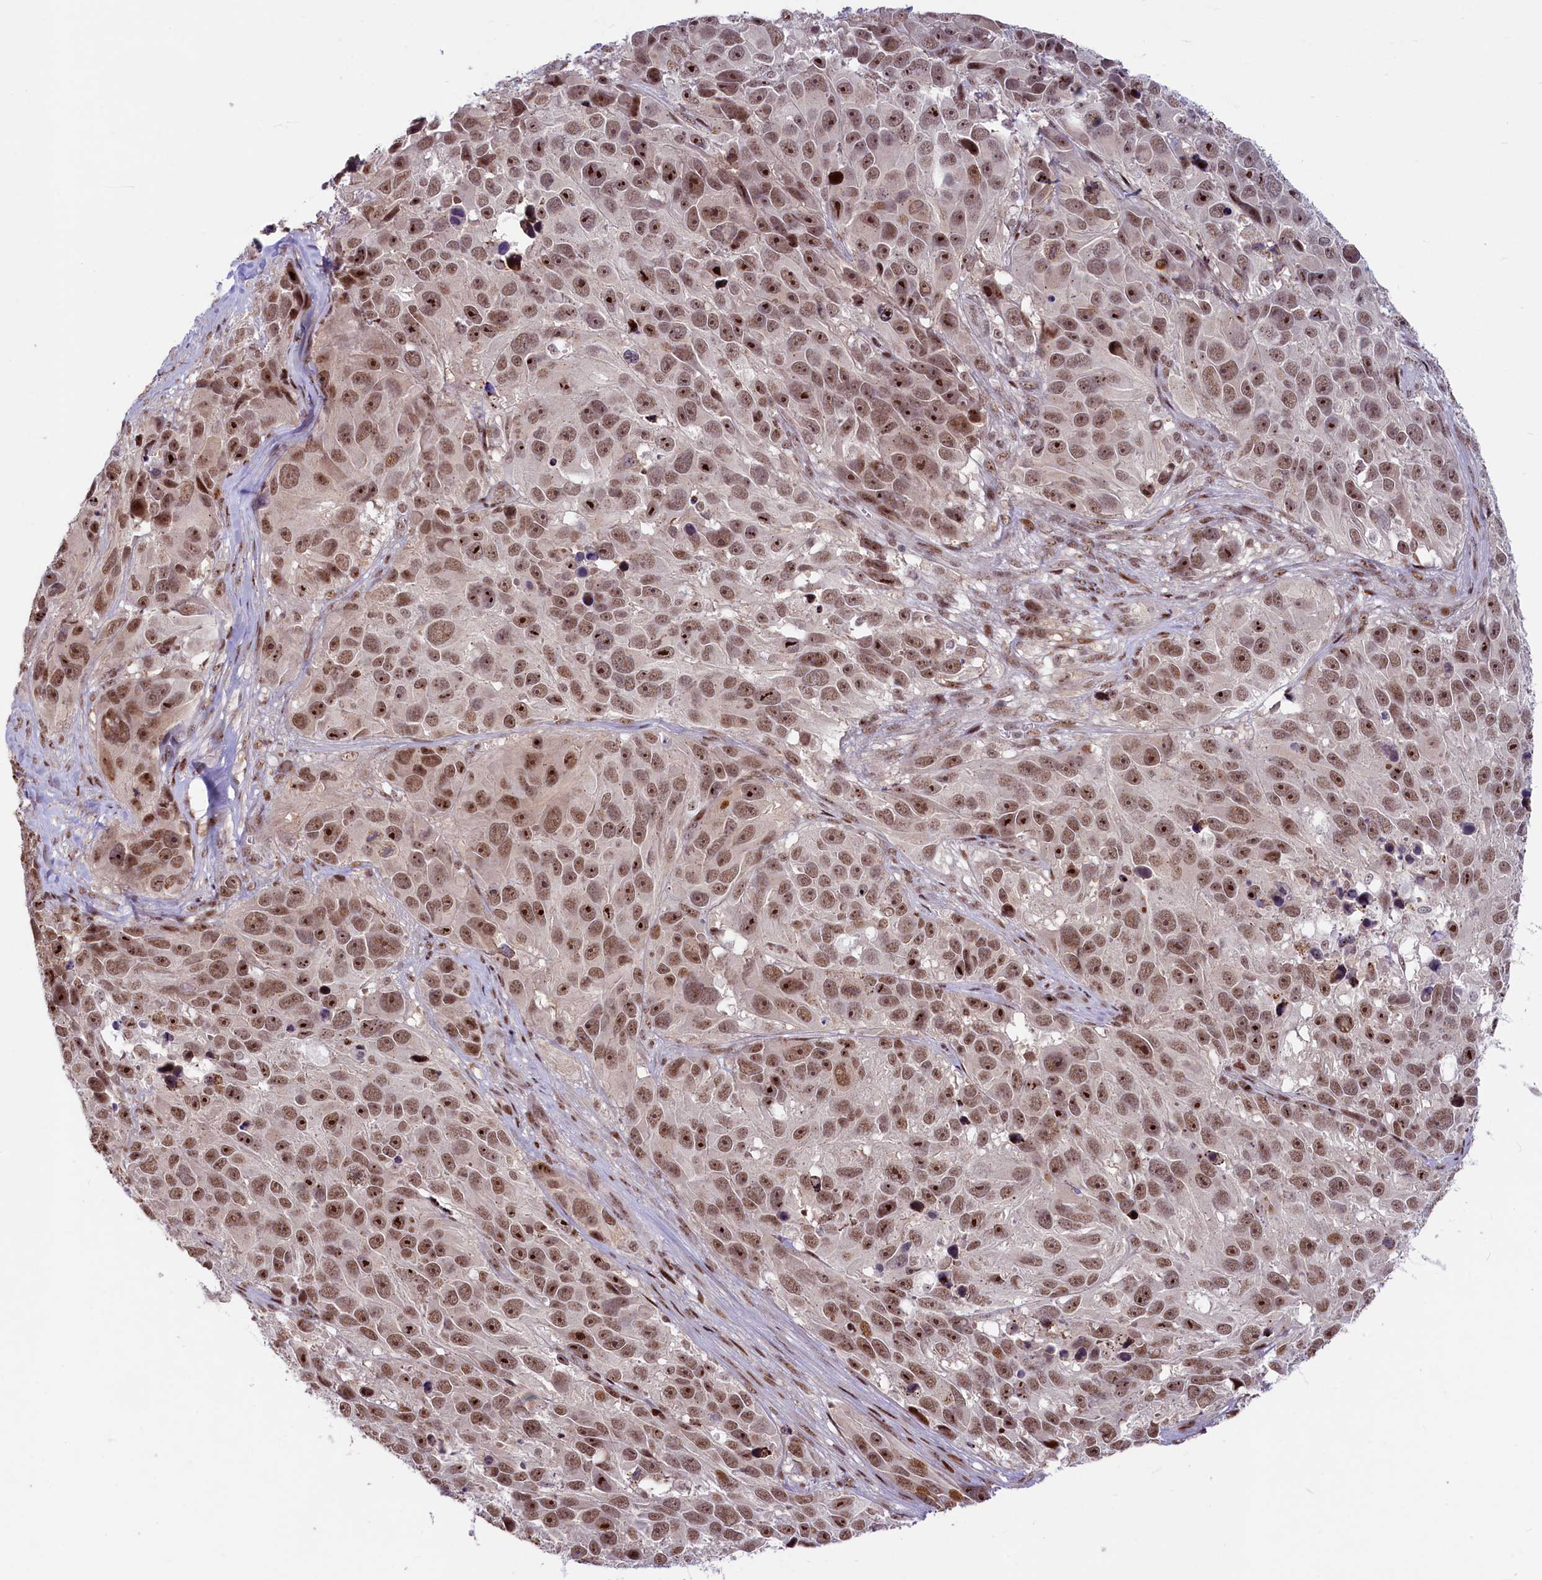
{"staining": {"intensity": "moderate", "quantity": ">75%", "location": "nuclear"}, "tissue": "melanoma", "cell_type": "Tumor cells", "image_type": "cancer", "snomed": [{"axis": "morphology", "description": "Malignant melanoma, NOS"}, {"axis": "topography", "description": "Skin"}], "caption": "IHC (DAB (3,3'-diaminobenzidine)) staining of human malignant melanoma demonstrates moderate nuclear protein staining in about >75% of tumor cells. (brown staining indicates protein expression, while blue staining denotes nuclei).", "gene": "ANKS3", "patient": {"sex": "male", "age": 84}}